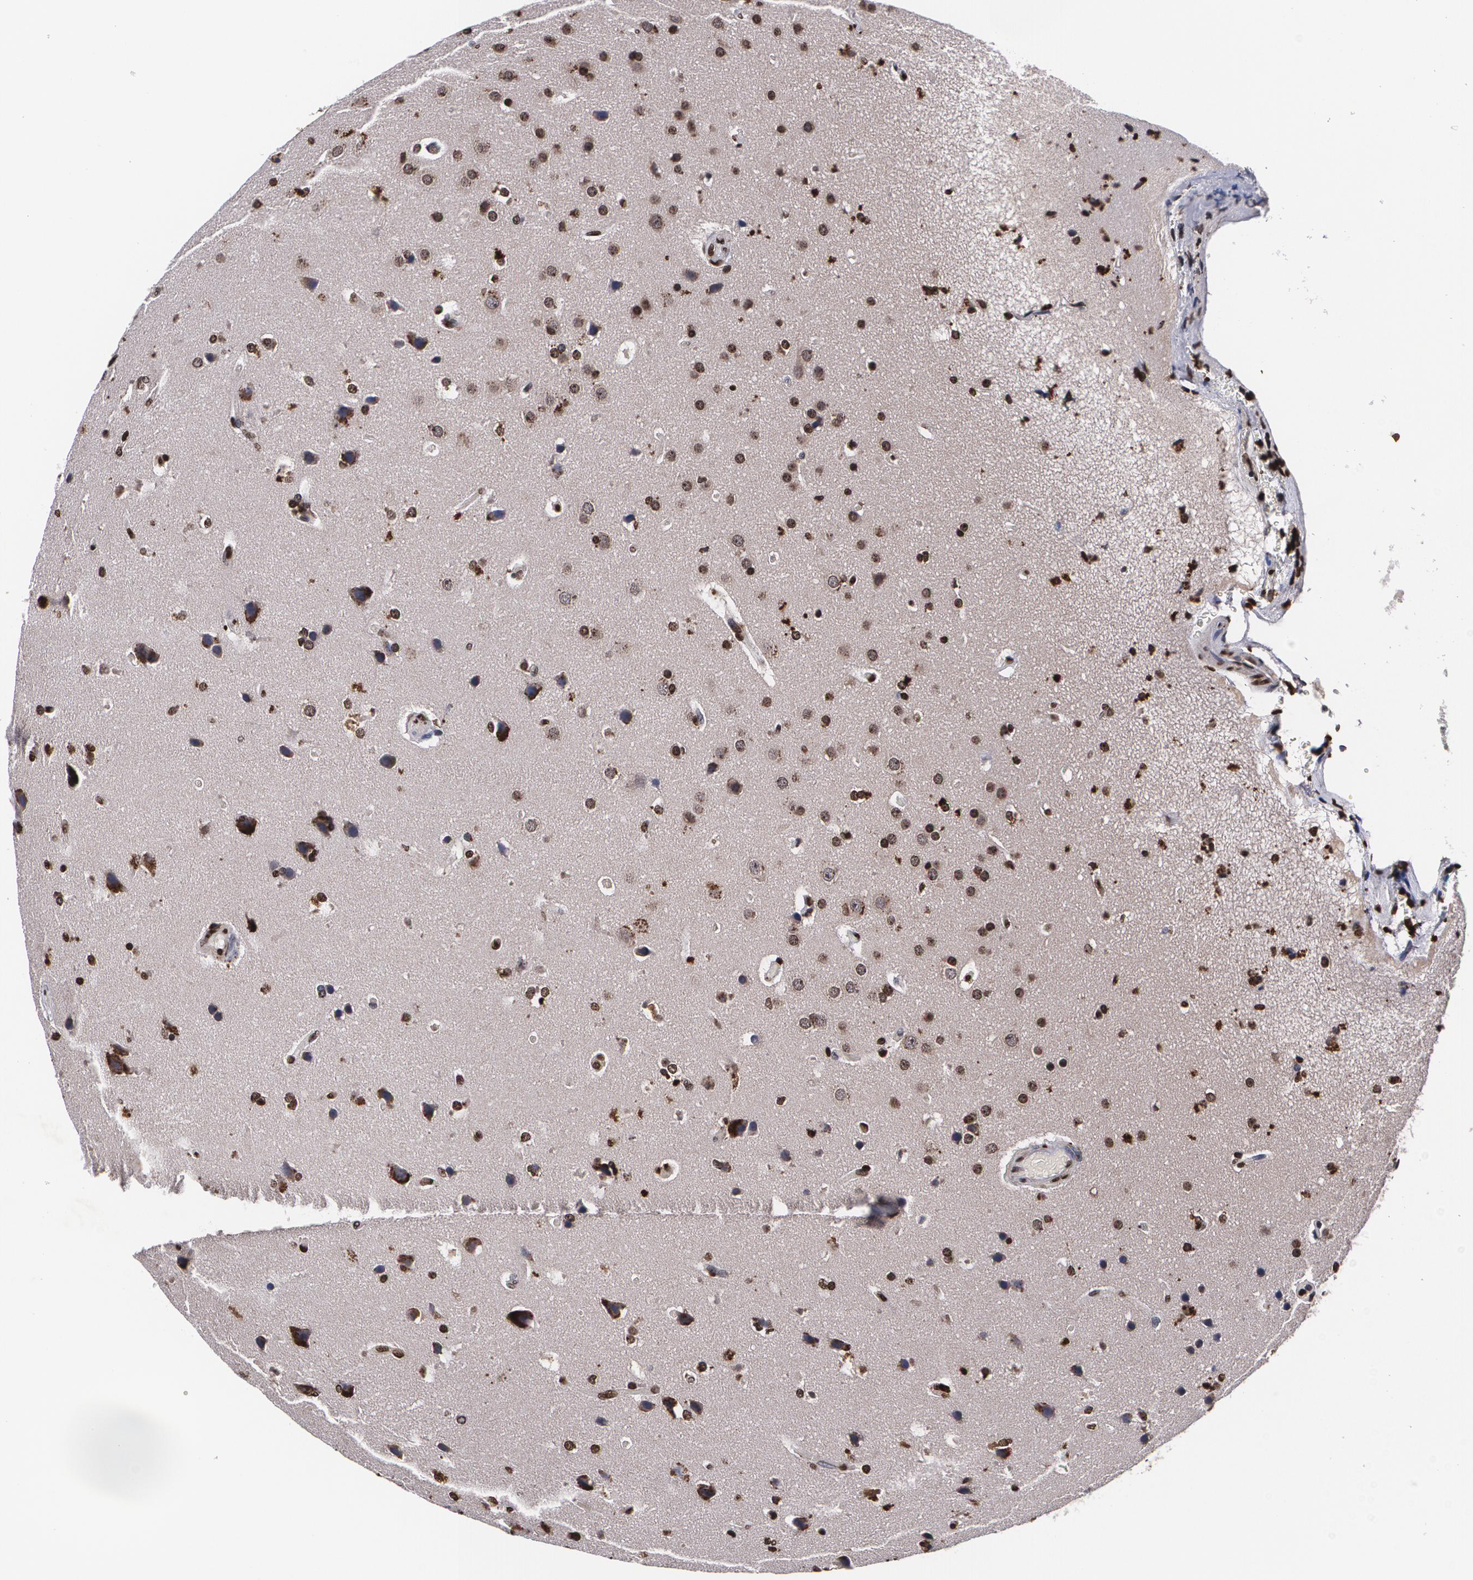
{"staining": {"intensity": "moderate", "quantity": "25%-75%", "location": "cytoplasmic/membranous,nuclear"}, "tissue": "glioma", "cell_type": "Tumor cells", "image_type": "cancer", "snomed": [{"axis": "morphology", "description": "Glioma, malignant, Low grade"}, {"axis": "topography", "description": "Cerebral cortex"}], "caption": "Moderate cytoplasmic/membranous and nuclear expression is appreciated in about 25%-75% of tumor cells in malignant glioma (low-grade). (DAB (3,3'-diaminobenzidine) IHC with brightfield microscopy, high magnification).", "gene": "MVP", "patient": {"sex": "female", "age": 47}}